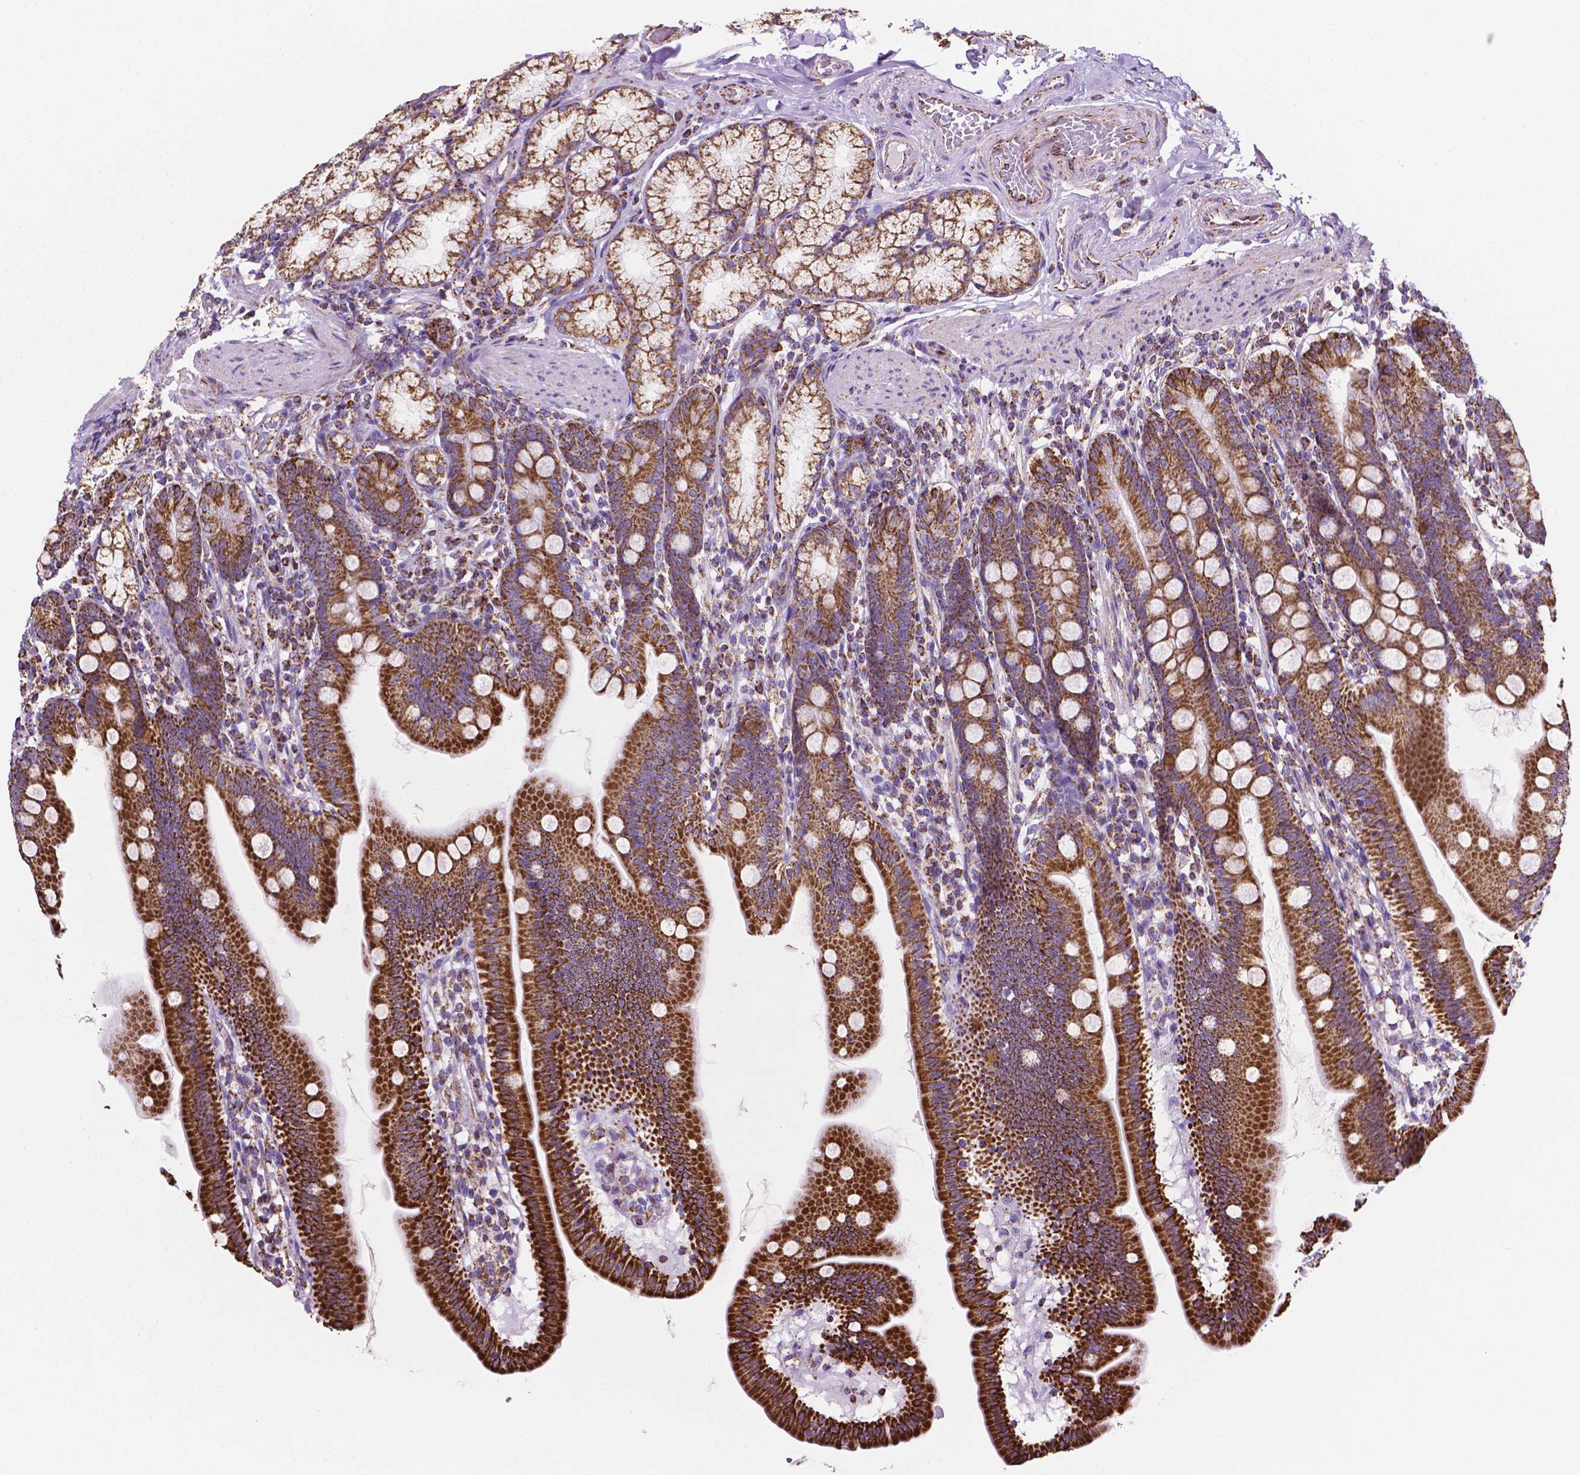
{"staining": {"intensity": "strong", "quantity": ">75%", "location": "cytoplasmic/membranous"}, "tissue": "duodenum", "cell_type": "Glandular cells", "image_type": "normal", "snomed": [{"axis": "morphology", "description": "Normal tissue, NOS"}, {"axis": "topography", "description": "Duodenum"}], "caption": "Protein expression analysis of benign human duodenum reveals strong cytoplasmic/membranous expression in about >75% of glandular cells.", "gene": "RMDN3", "patient": {"sex": "female", "age": 67}}